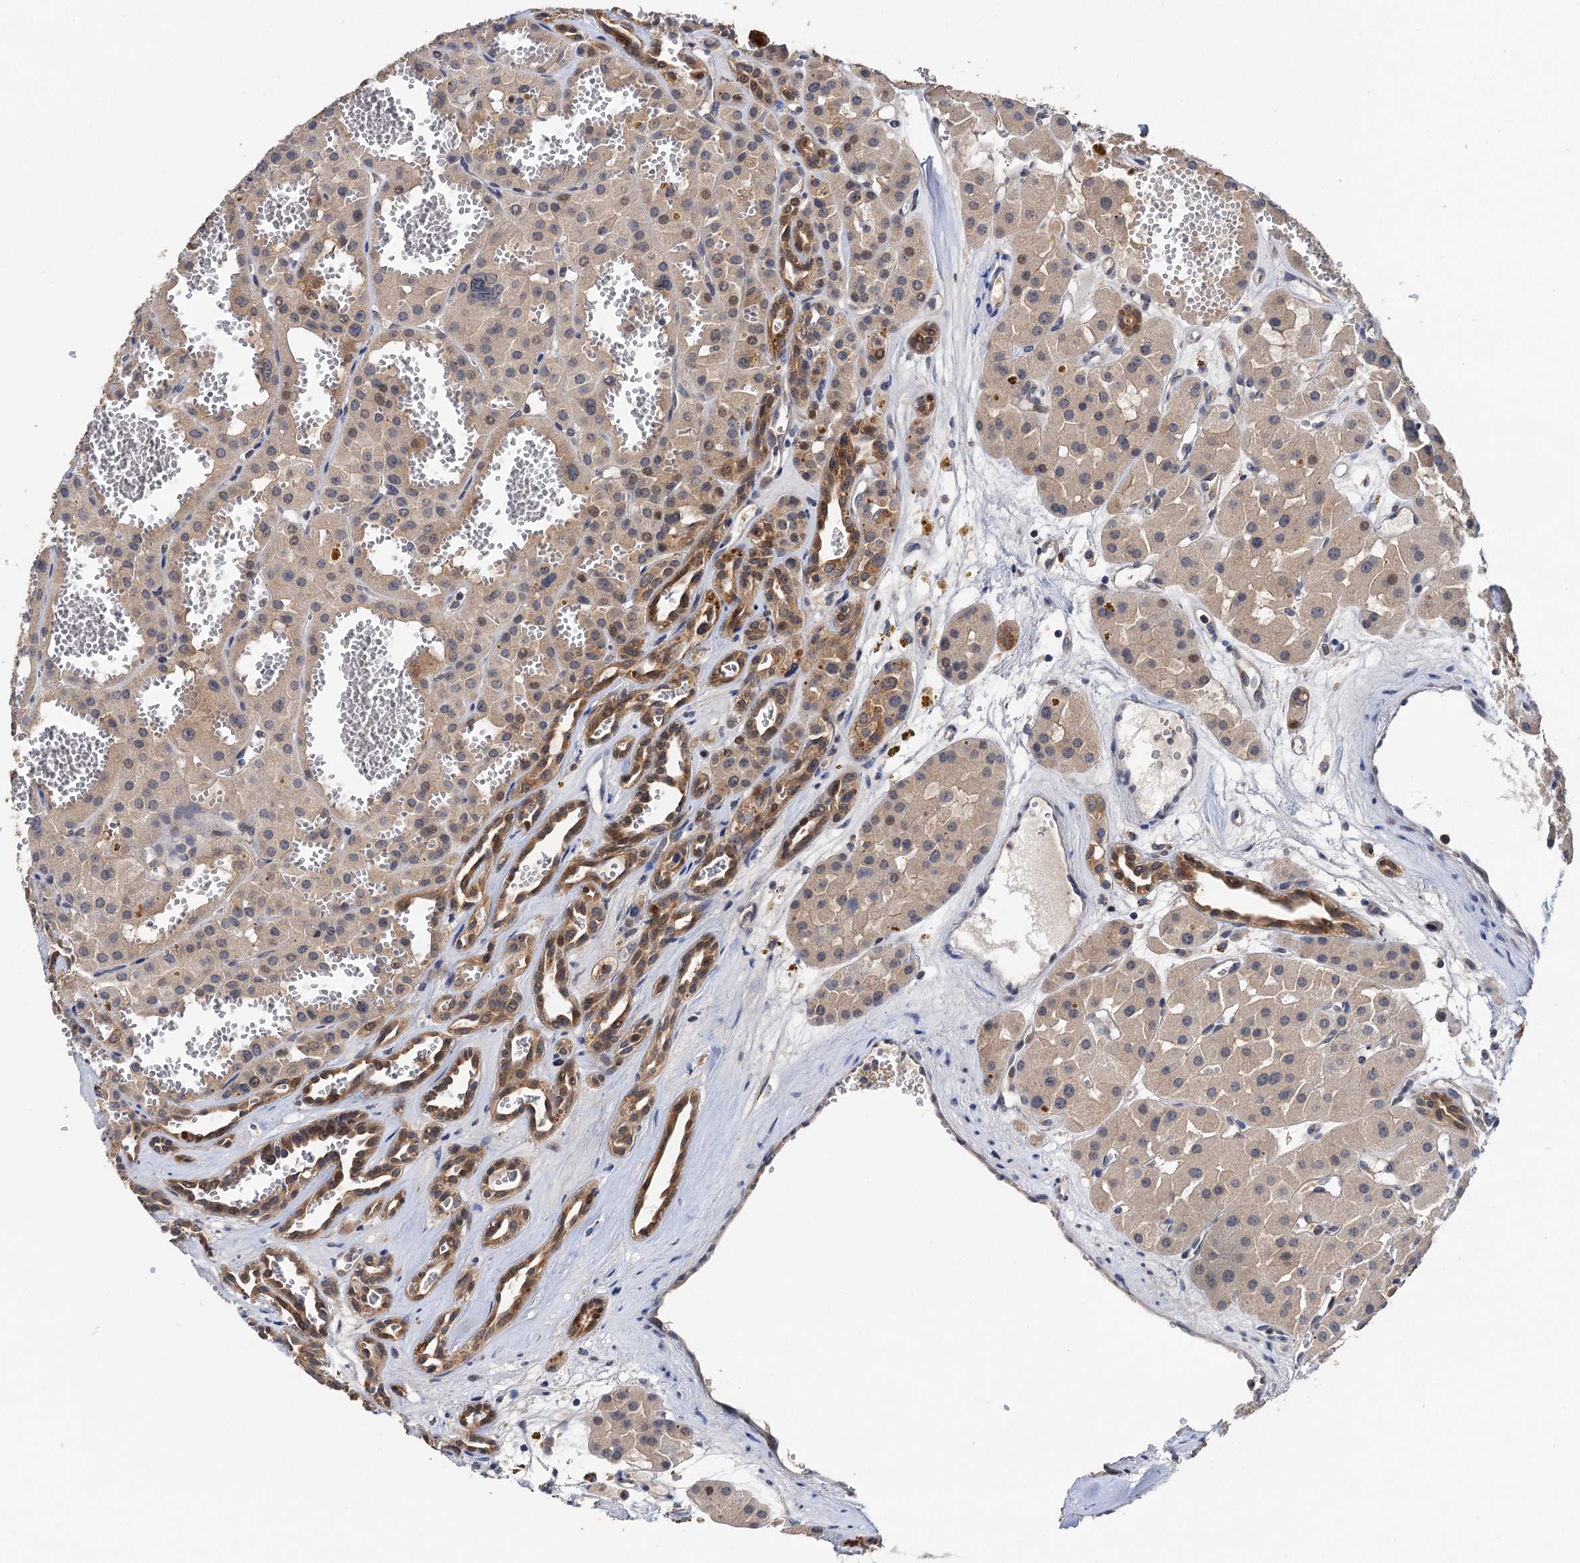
{"staining": {"intensity": "negative", "quantity": "none", "location": "none"}, "tissue": "renal cancer", "cell_type": "Tumor cells", "image_type": "cancer", "snomed": [{"axis": "morphology", "description": "Carcinoma, NOS"}, {"axis": "topography", "description": "Kidney"}], "caption": "Tumor cells are negative for brown protein staining in carcinoma (renal).", "gene": "TMEM39B", "patient": {"sex": "female", "age": 75}}